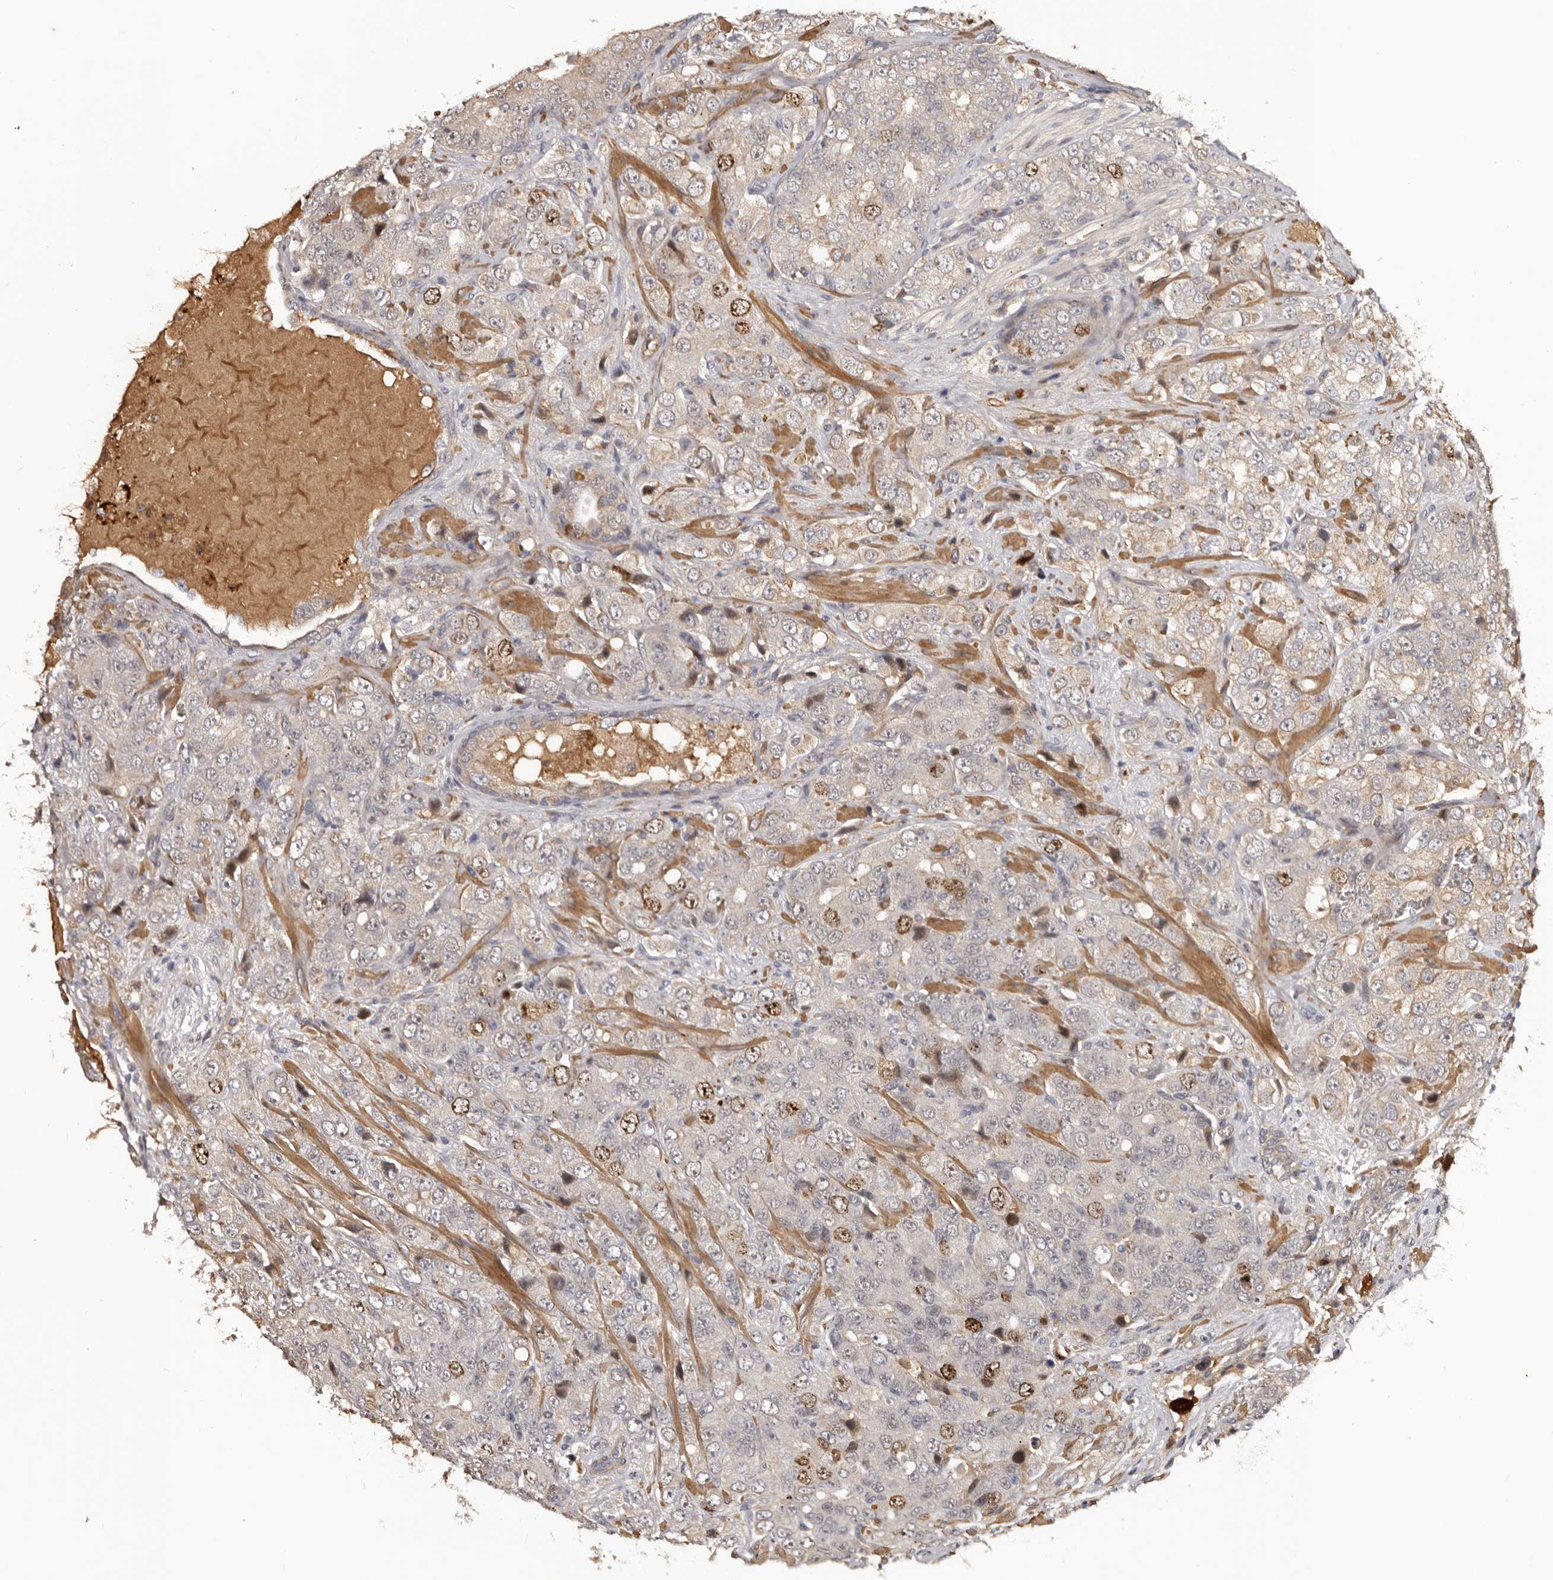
{"staining": {"intensity": "moderate", "quantity": "<25%", "location": "nuclear"}, "tissue": "prostate cancer", "cell_type": "Tumor cells", "image_type": "cancer", "snomed": [{"axis": "morphology", "description": "Adenocarcinoma, High grade"}, {"axis": "topography", "description": "Prostate"}], "caption": "There is low levels of moderate nuclear positivity in tumor cells of high-grade adenocarcinoma (prostate), as demonstrated by immunohistochemical staining (brown color).", "gene": "CDCA8", "patient": {"sex": "male", "age": 58}}